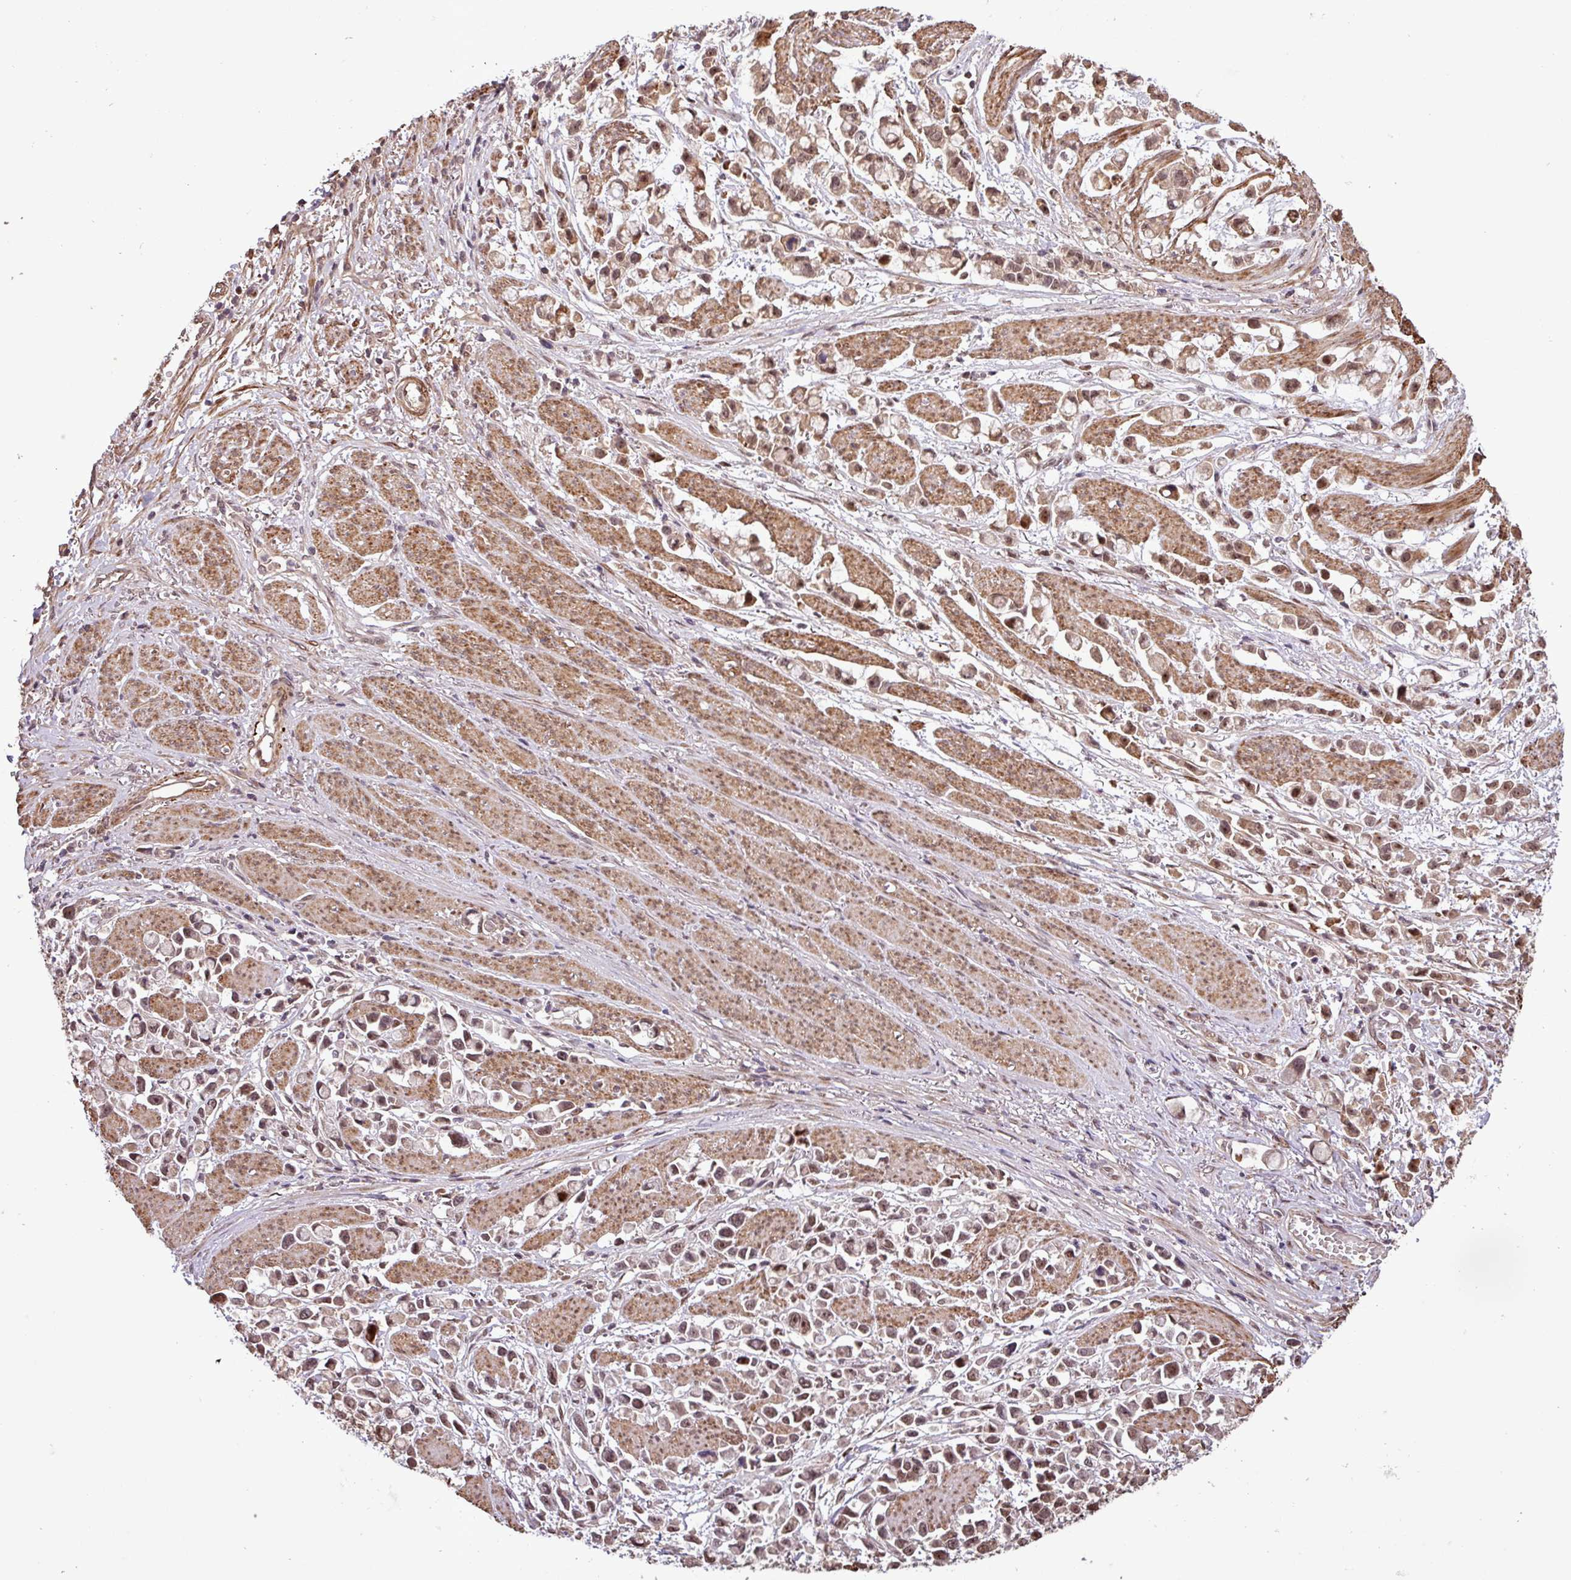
{"staining": {"intensity": "moderate", "quantity": ">75%", "location": "nuclear"}, "tissue": "stomach cancer", "cell_type": "Tumor cells", "image_type": "cancer", "snomed": [{"axis": "morphology", "description": "Adenocarcinoma, NOS"}, {"axis": "topography", "description": "Stomach"}], "caption": "Adenocarcinoma (stomach) stained with a brown dye reveals moderate nuclear positive expression in approximately >75% of tumor cells.", "gene": "SLC22A24", "patient": {"sex": "female", "age": 81}}